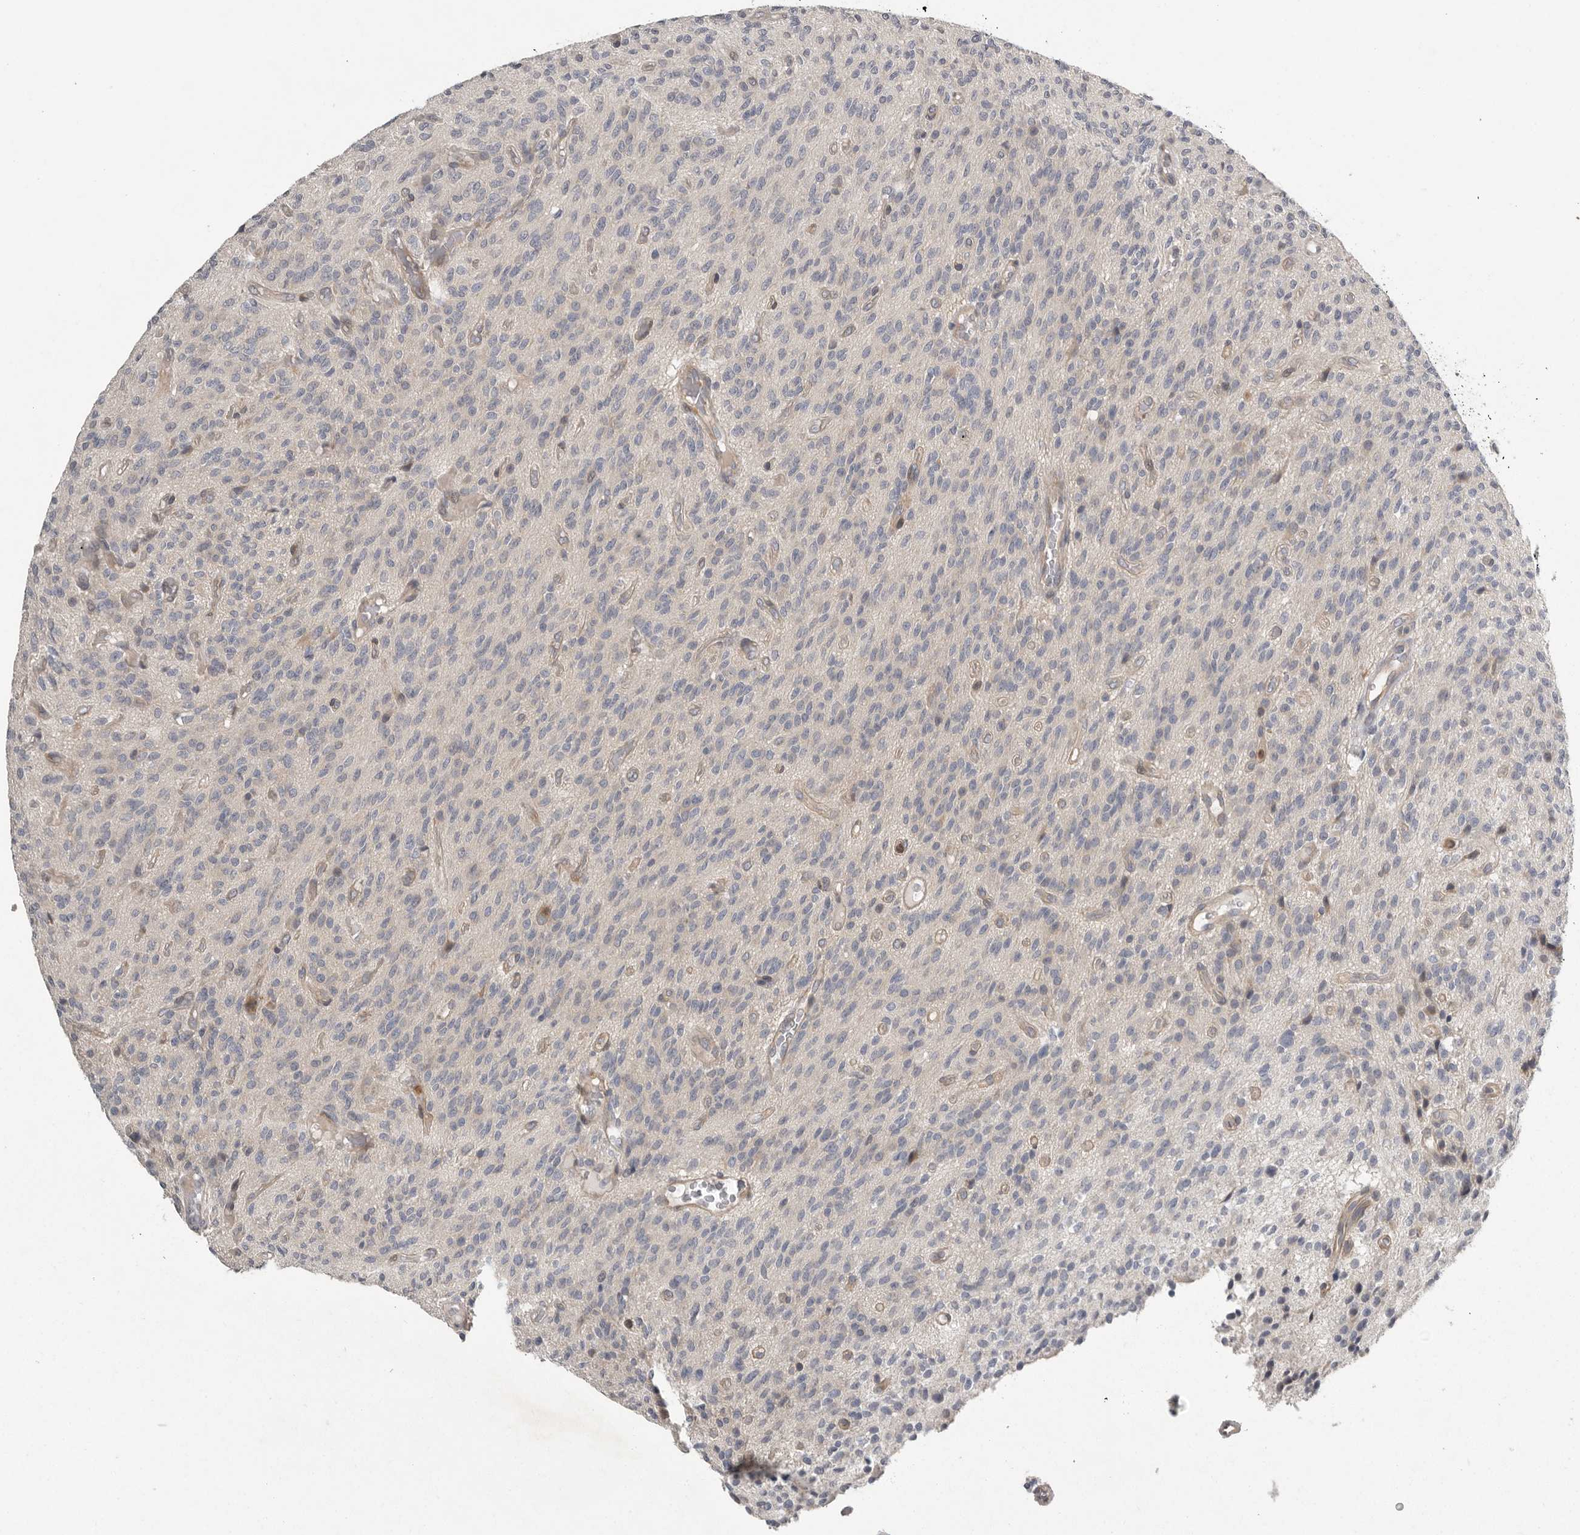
{"staining": {"intensity": "negative", "quantity": "none", "location": "none"}, "tissue": "glioma", "cell_type": "Tumor cells", "image_type": "cancer", "snomed": [{"axis": "morphology", "description": "Glioma, malignant, High grade"}, {"axis": "topography", "description": "Brain"}], "caption": "Tumor cells show no significant protein positivity in glioma.", "gene": "RALGPS2", "patient": {"sex": "male", "age": 34}}